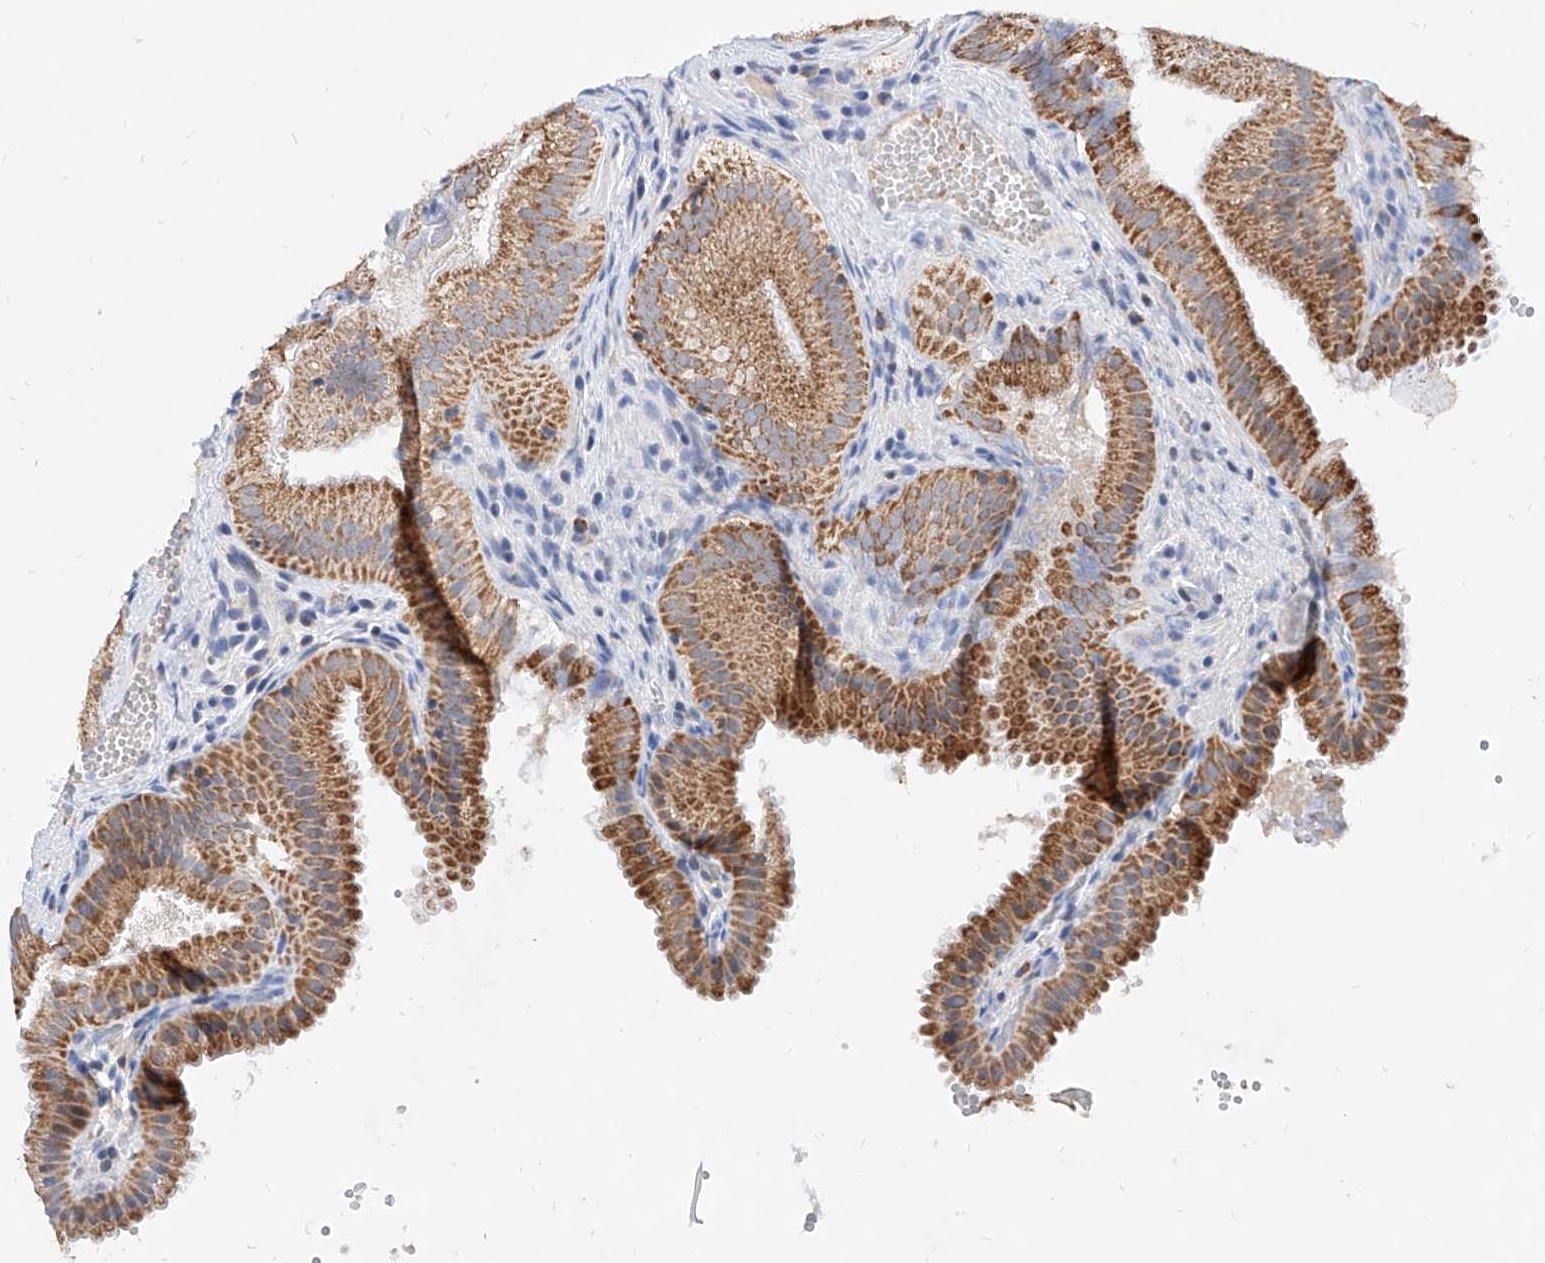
{"staining": {"intensity": "strong", "quantity": ">75%", "location": "cytoplasmic/membranous"}, "tissue": "gallbladder", "cell_type": "Glandular cells", "image_type": "normal", "snomed": [{"axis": "morphology", "description": "Normal tissue, NOS"}, {"axis": "topography", "description": "Gallbladder"}], "caption": "Immunohistochemistry (IHC) histopathology image of unremarkable gallbladder: human gallbladder stained using immunohistochemistry displays high levels of strong protein expression localized specifically in the cytoplasmic/membranous of glandular cells, appearing as a cytoplasmic/membranous brown color.", "gene": "BPTF", "patient": {"sex": "female", "age": 30}}